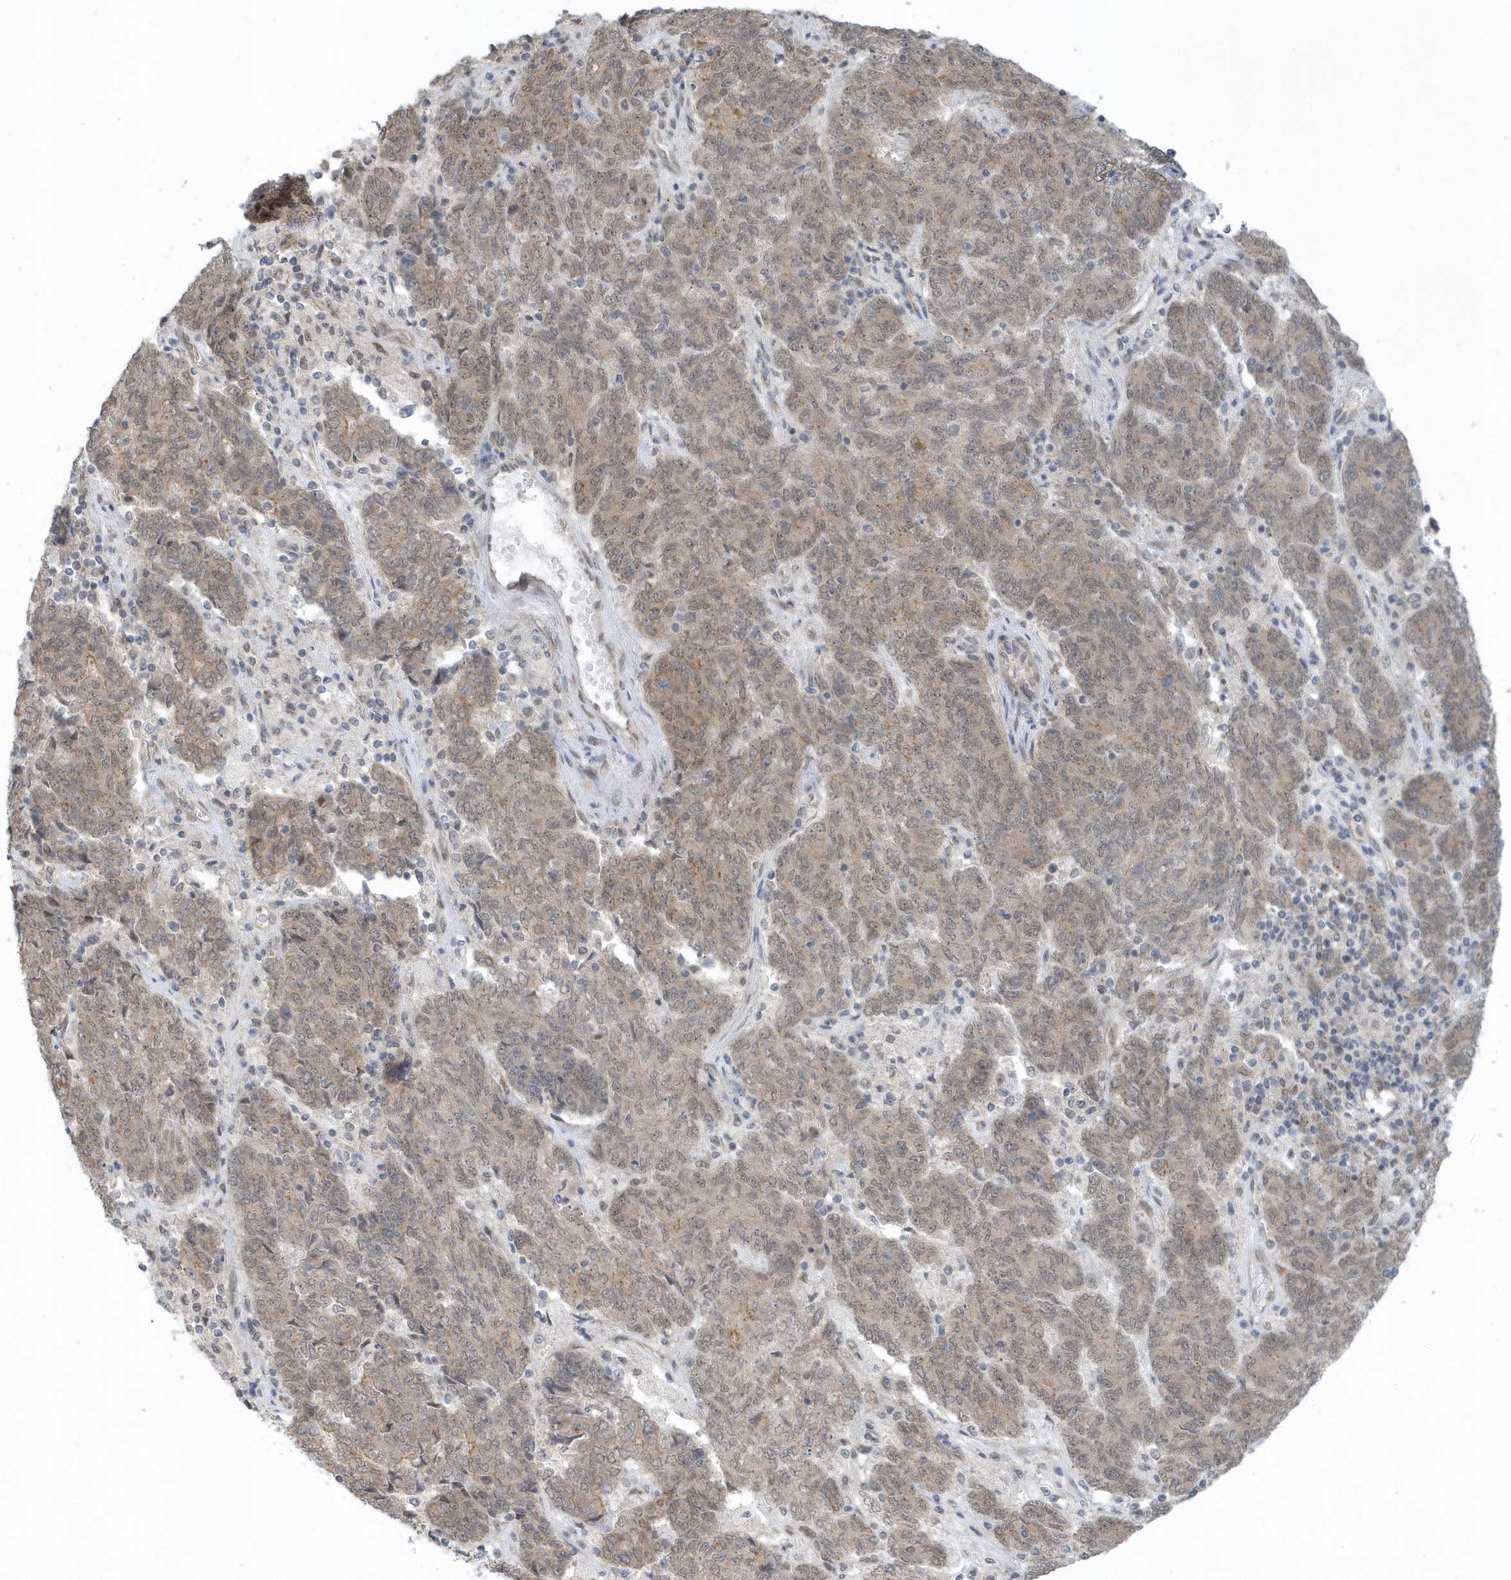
{"staining": {"intensity": "weak", "quantity": "25%-75%", "location": "nuclear"}, "tissue": "endometrial cancer", "cell_type": "Tumor cells", "image_type": "cancer", "snomed": [{"axis": "morphology", "description": "Adenocarcinoma, NOS"}, {"axis": "topography", "description": "Endometrium"}], "caption": "Approximately 25%-75% of tumor cells in human endometrial cancer demonstrate weak nuclear protein staining as visualized by brown immunohistochemical staining.", "gene": "USP53", "patient": {"sex": "female", "age": 80}}